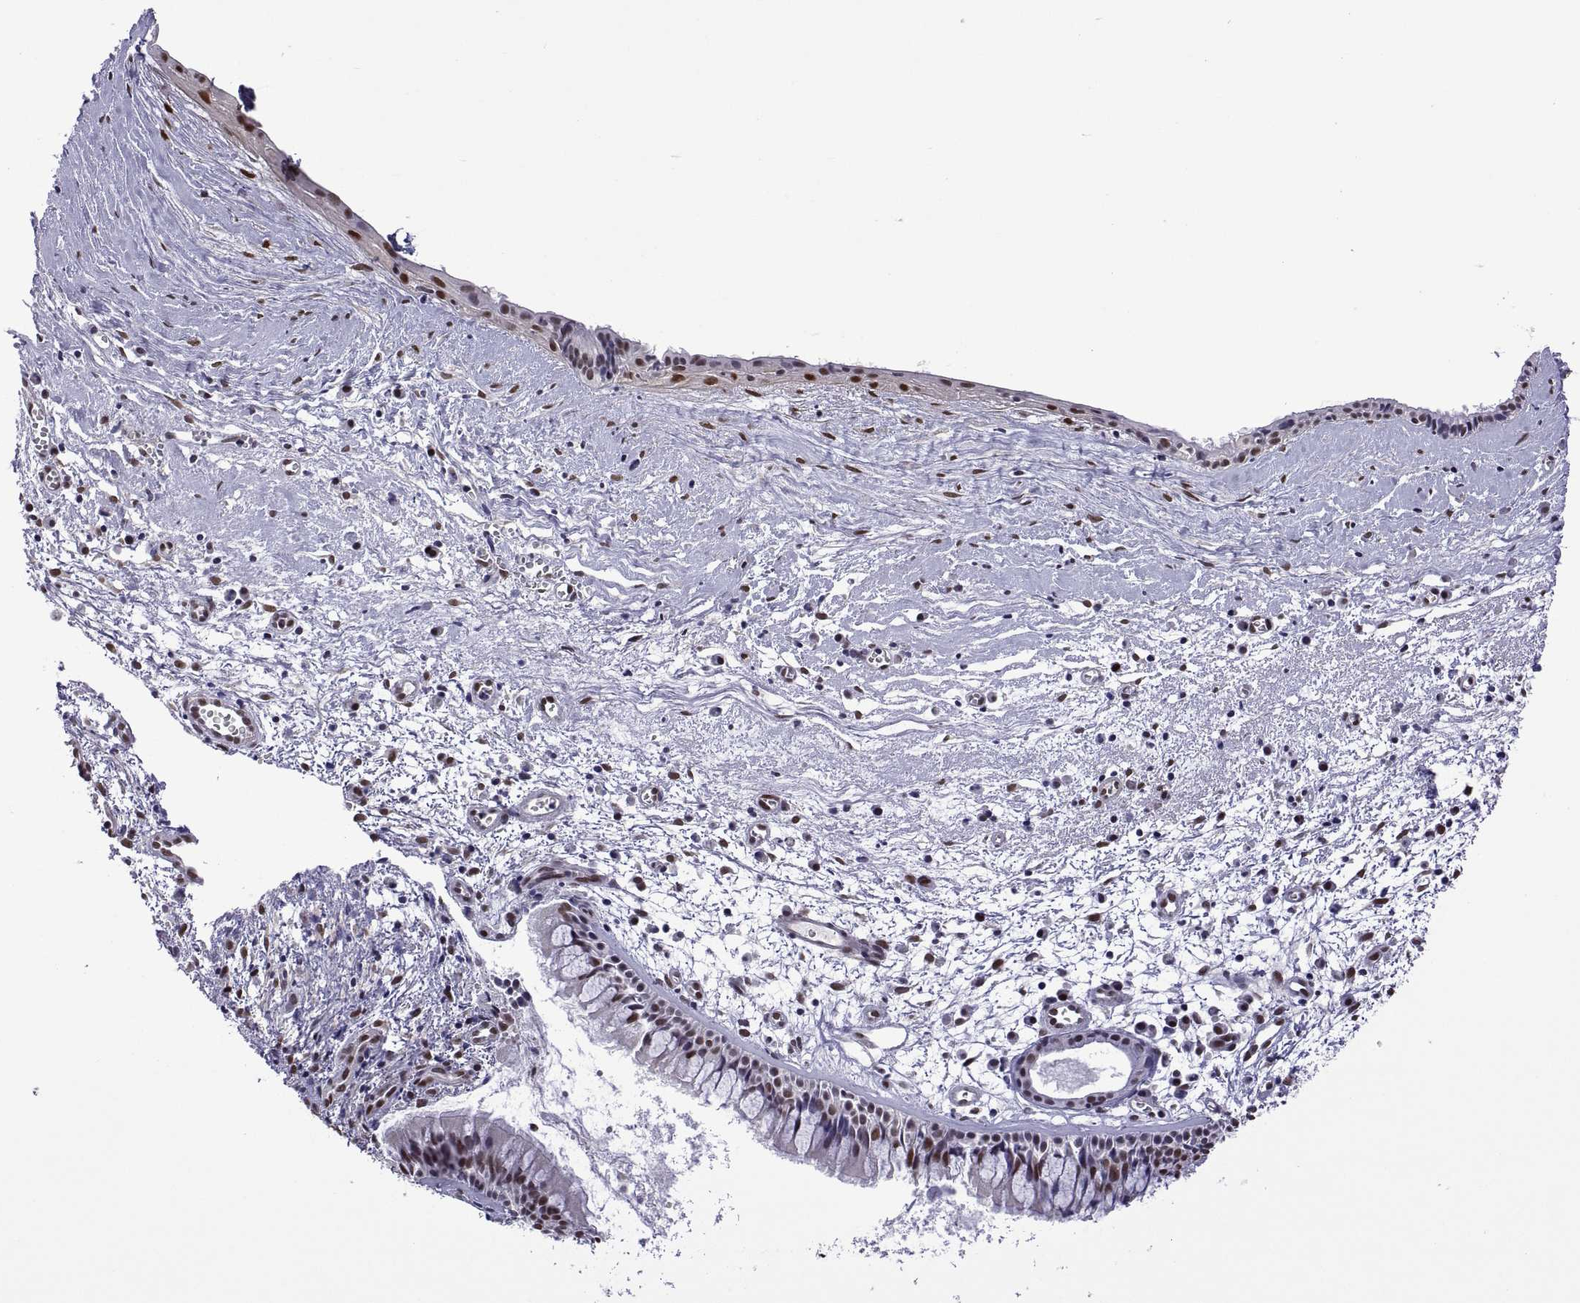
{"staining": {"intensity": "moderate", "quantity": "25%-75%", "location": "nuclear"}, "tissue": "nasopharynx", "cell_type": "Respiratory epithelial cells", "image_type": "normal", "snomed": [{"axis": "morphology", "description": "Normal tissue, NOS"}, {"axis": "topography", "description": "Nasopharynx"}], "caption": "Immunohistochemical staining of unremarkable human nasopharynx demonstrates medium levels of moderate nuclear staining in approximately 25%-75% of respiratory epithelial cells. (DAB (3,3'-diaminobenzidine) = brown stain, brightfield microscopy at high magnification).", "gene": "NR4A1", "patient": {"sex": "male", "age": 83}}